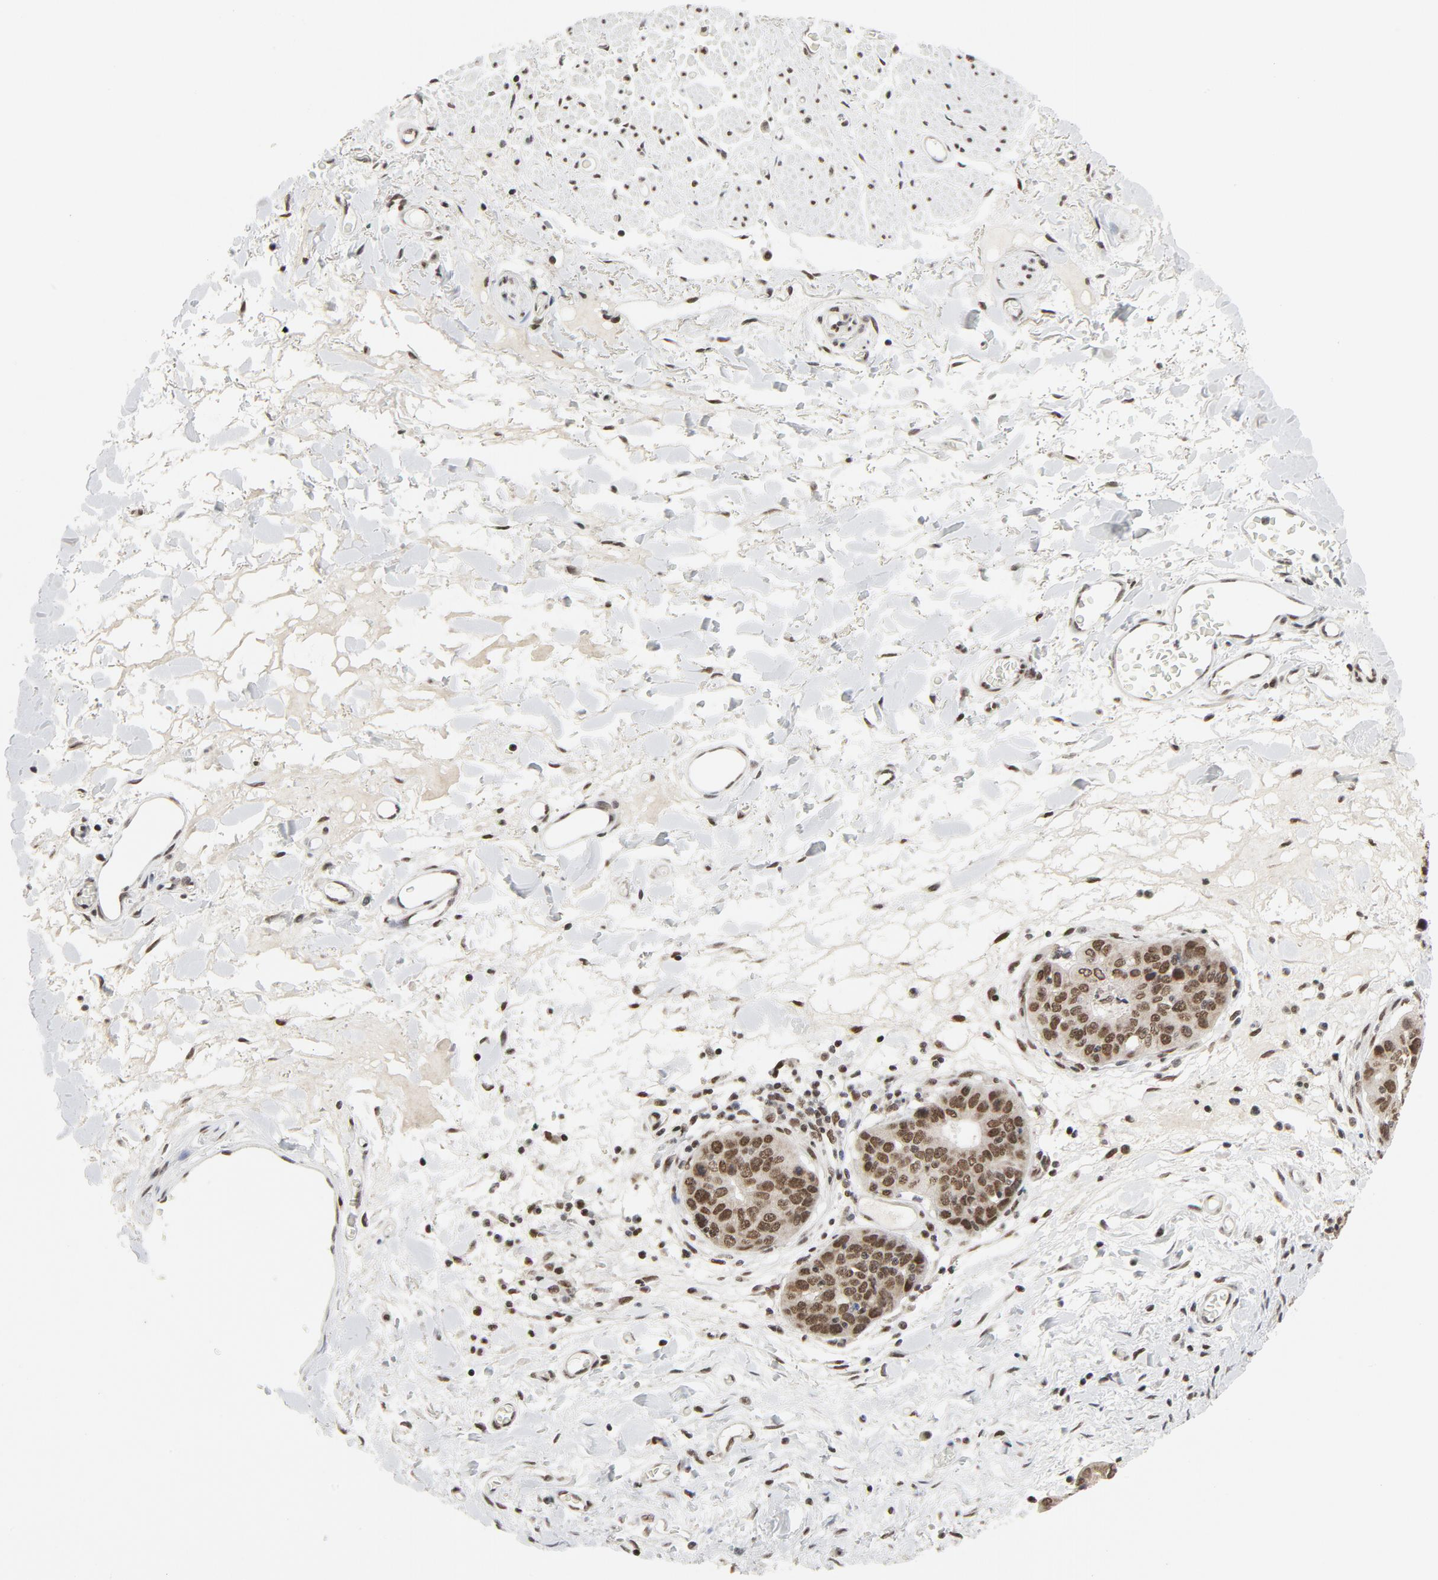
{"staining": {"intensity": "strong", "quantity": ">75%", "location": "nuclear"}, "tissue": "stomach cancer", "cell_type": "Tumor cells", "image_type": "cancer", "snomed": [{"axis": "morphology", "description": "Adenocarcinoma, NOS"}, {"axis": "topography", "description": "Esophagus"}, {"axis": "topography", "description": "Stomach"}], "caption": "Immunohistochemical staining of stomach cancer (adenocarcinoma) shows high levels of strong nuclear positivity in approximately >75% of tumor cells.", "gene": "ERCC1", "patient": {"sex": "male", "age": 74}}